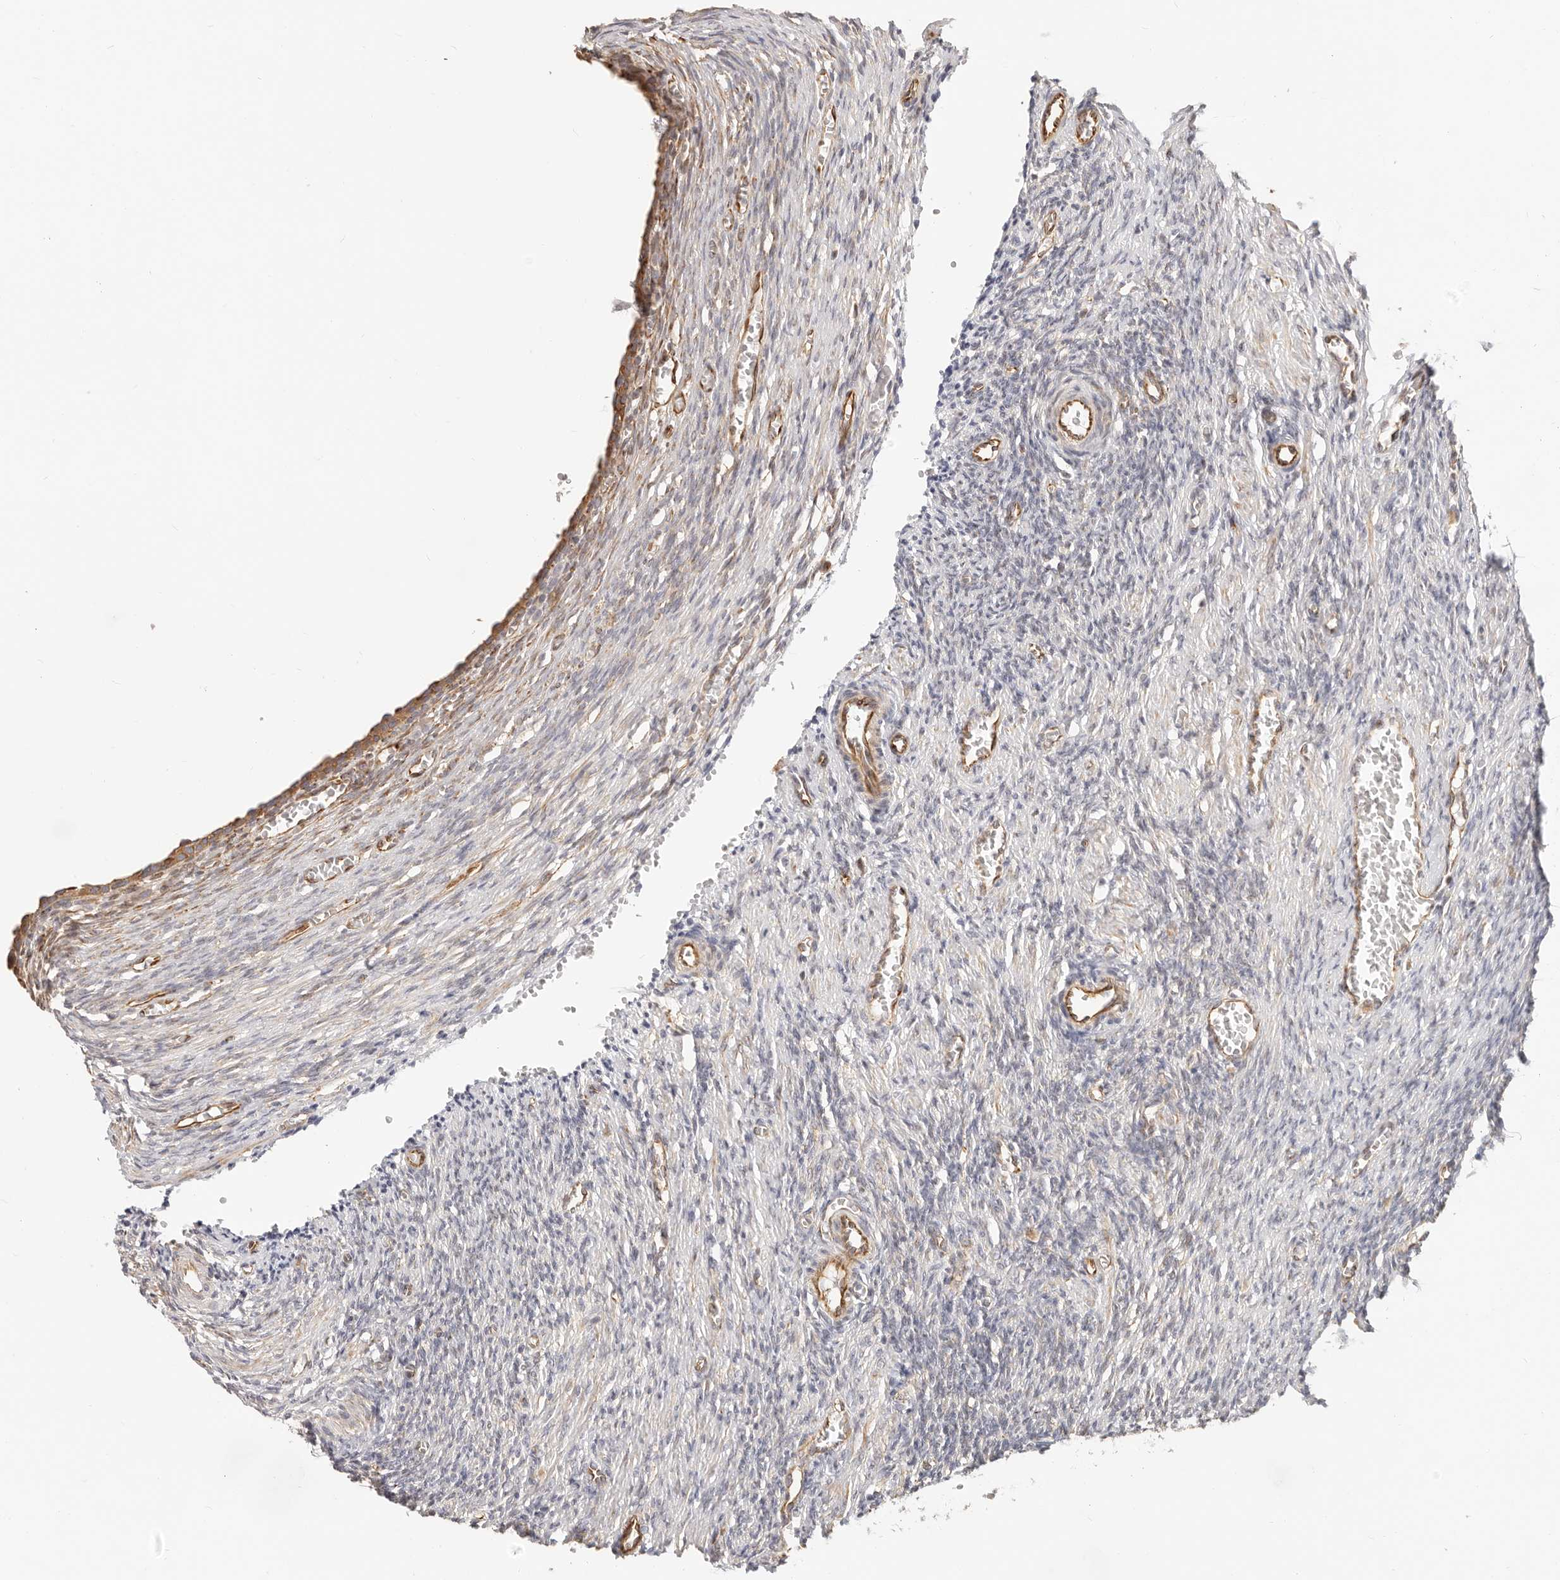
{"staining": {"intensity": "weak", "quantity": "25%-75%", "location": "cytoplasmic/membranous"}, "tissue": "ovary", "cell_type": "Follicle cells", "image_type": "normal", "snomed": [{"axis": "morphology", "description": "Normal tissue, NOS"}, {"axis": "topography", "description": "Ovary"}], "caption": "Protein expression analysis of unremarkable ovary exhibits weak cytoplasmic/membranous positivity in approximately 25%-75% of follicle cells.", "gene": "DTNBP1", "patient": {"sex": "female", "age": 27}}